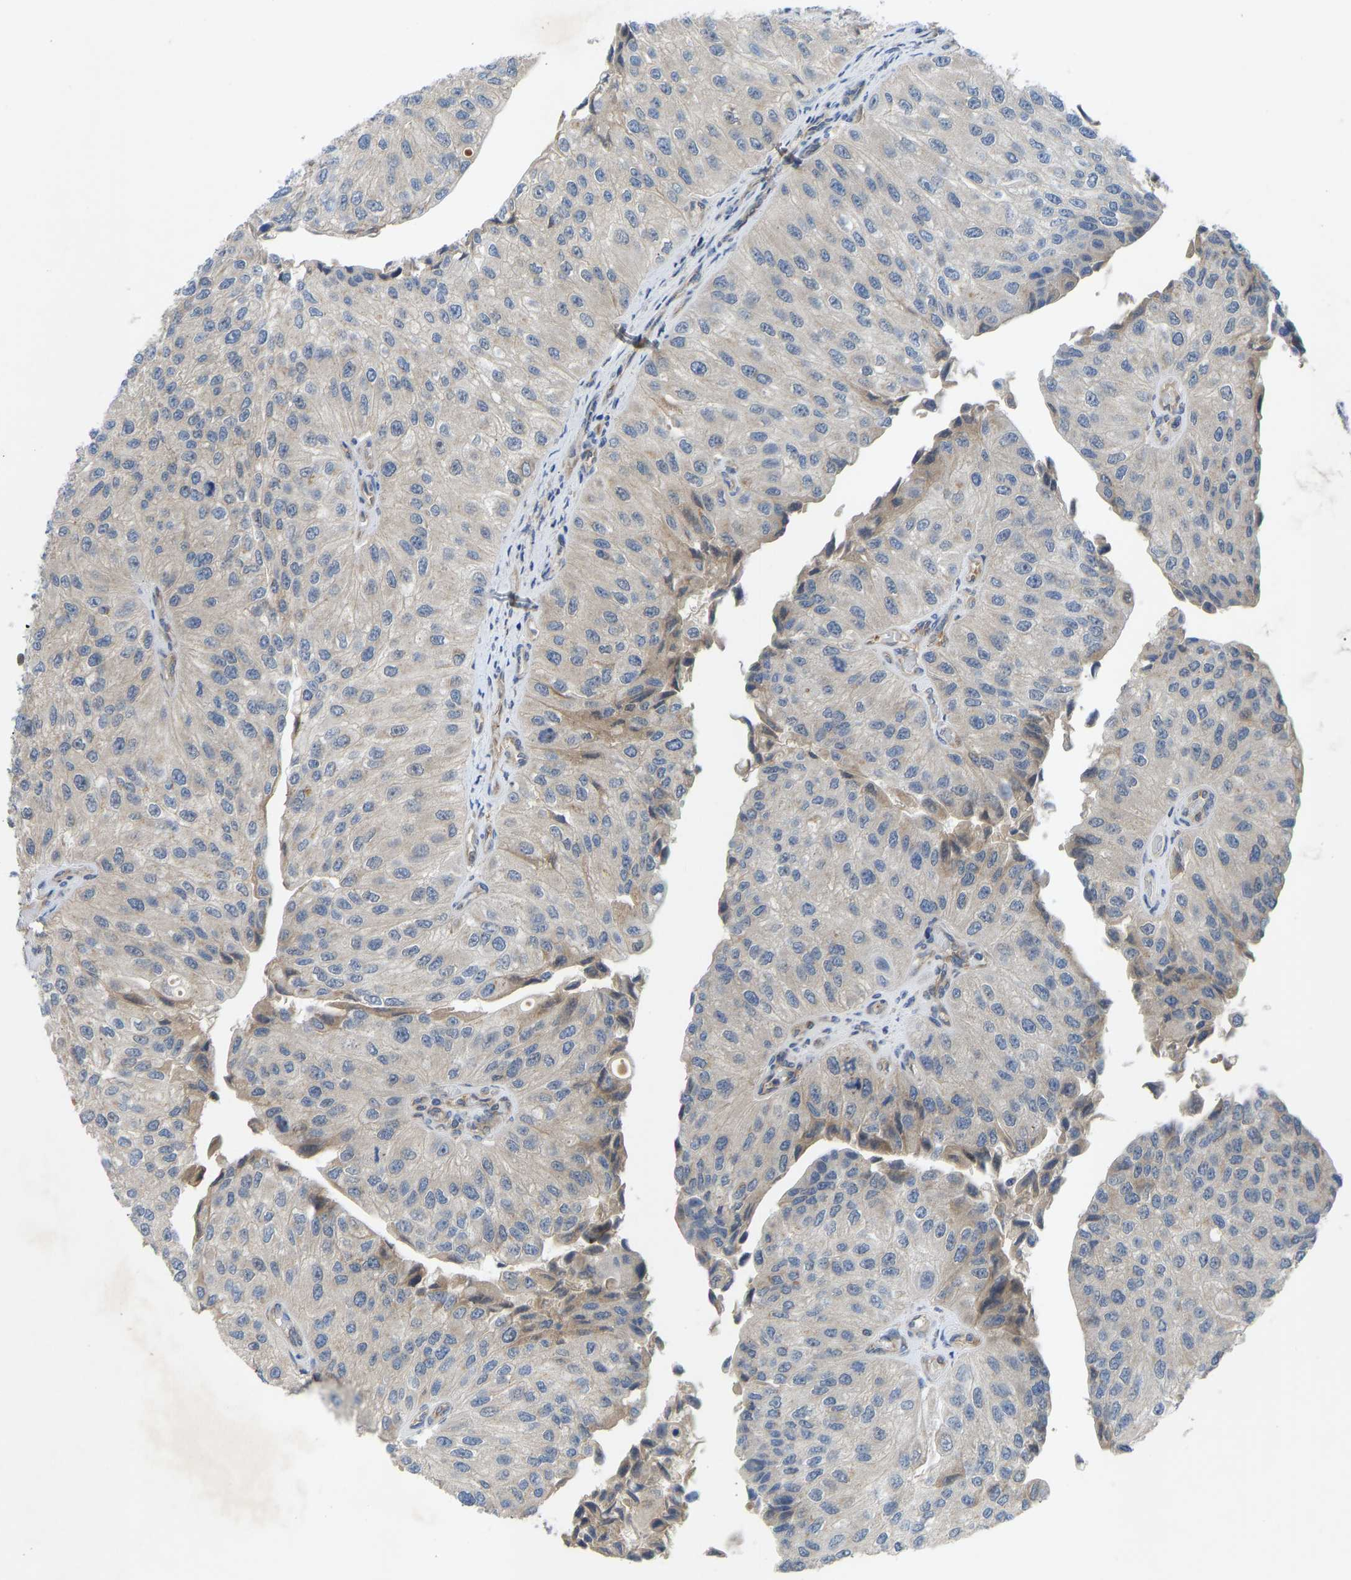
{"staining": {"intensity": "weak", "quantity": "<25%", "location": "cytoplasmic/membranous"}, "tissue": "urothelial cancer", "cell_type": "Tumor cells", "image_type": "cancer", "snomed": [{"axis": "morphology", "description": "Urothelial carcinoma, High grade"}, {"axis": "topography", "description": "Kidney"}, {"axis": "topography", "description": "Urinary bladder"}], "caption": "This is a micrograph of immunohistochemistry staining of high-grade urothelial carcinoma, which shows no positivity in tumor cells.", "gene": "ZNF251", "patient": {"sex": "male", "age": 77}}